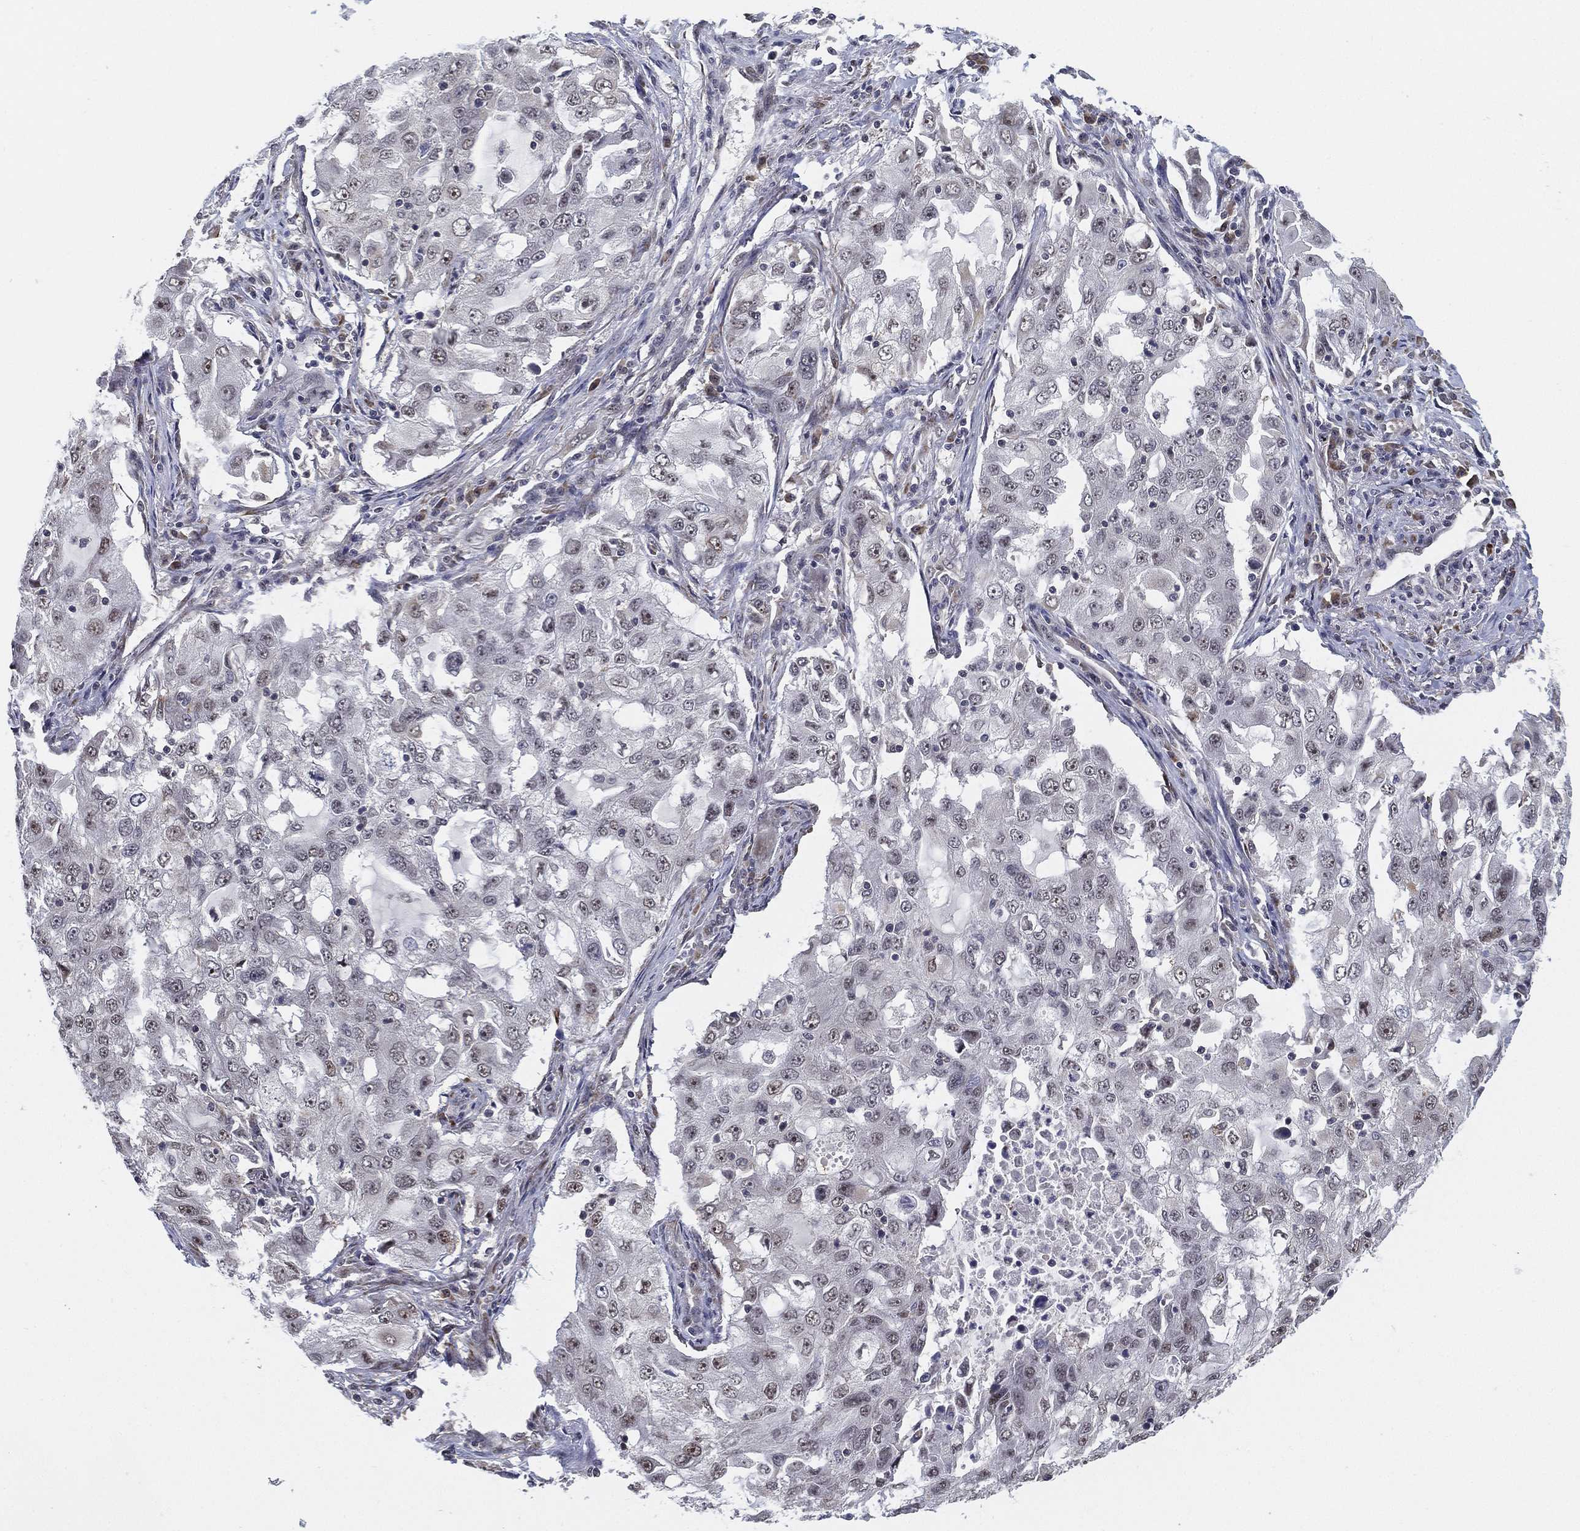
{"staining": {"intensity": "moderate", "quantity": "<25%", "location": "nuclear"}, "tissue": "lung cancer", "cell_type": "Tumor cells", "image_type": "cancer", "snomed": [{"axis": "morphology", "description": "Adenocarcinoma, NOS"}, {"axis": "topography", "description": "Lung"}], "caption": "A histopathology image of lung adenocarcinoma stained for a protein exhibits moderate nuclear brown staining in tumor cells.", "gene": "PPP1R16B", "patient": {"sex": "female", "age": 61}}